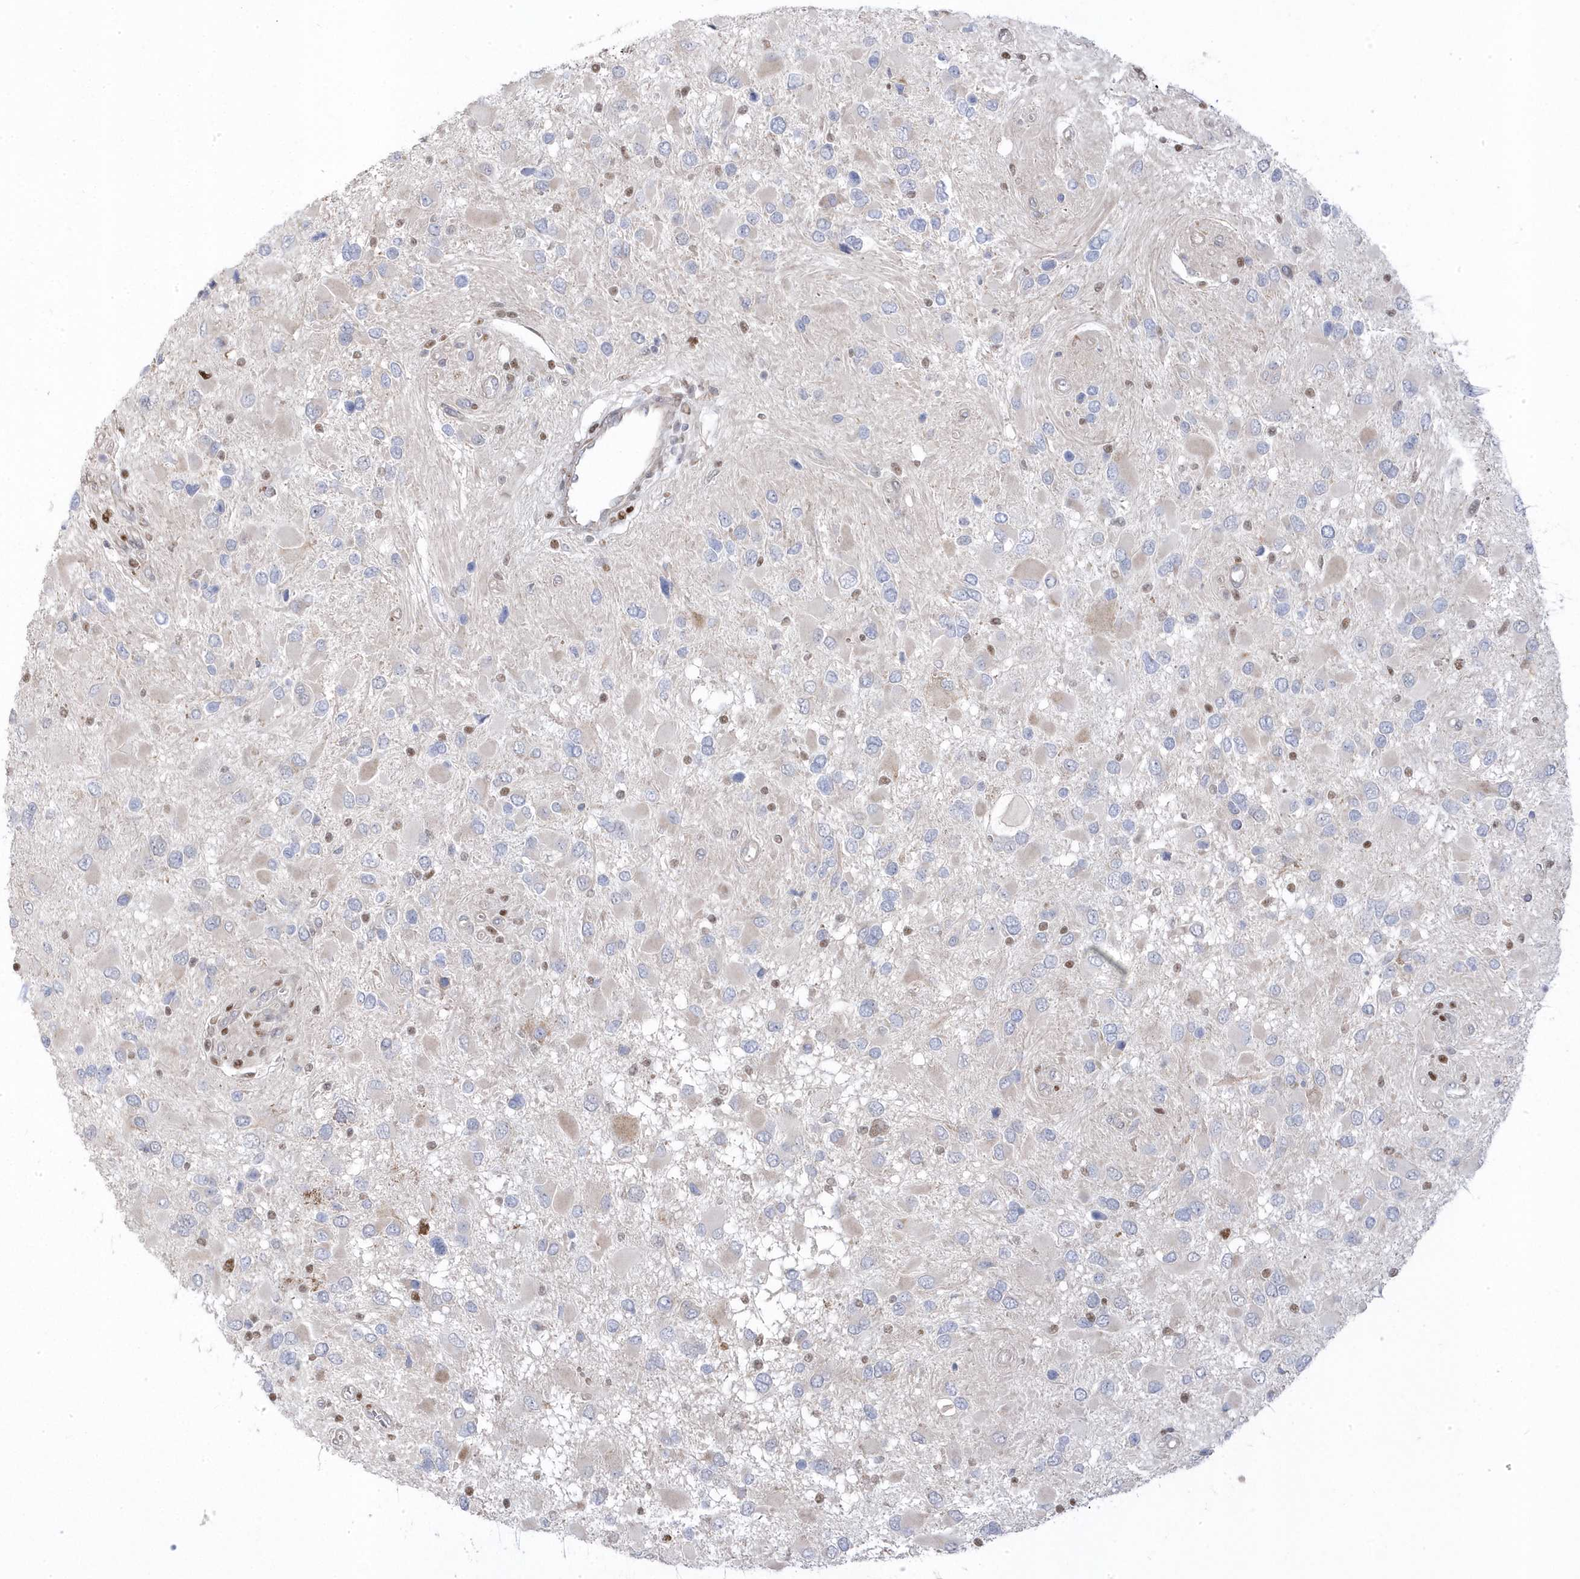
{"staining": {"intensity": "negative", "quantity": "none", "location": "none"}, "tissue": "glioma", "cell_type": "Tumor cells", "image_type": "cancer", "snomed": [{"axis": "morphology", "description": "Glioma, malignant, High grade"}, {"axis": "topography", "description": "Brain"}], "caption": "Immunohistochemical staining of glioma demonstrates no significant expression in tumor cells. (Stains: DAB (3,3'-diaminobenzidine) IHC with hematoxylin counter stain, Microscopy: brightfield microscopy at high magnification).", "gene": "GTPBP6", "patient": {"sex": "male", "age": 53}}